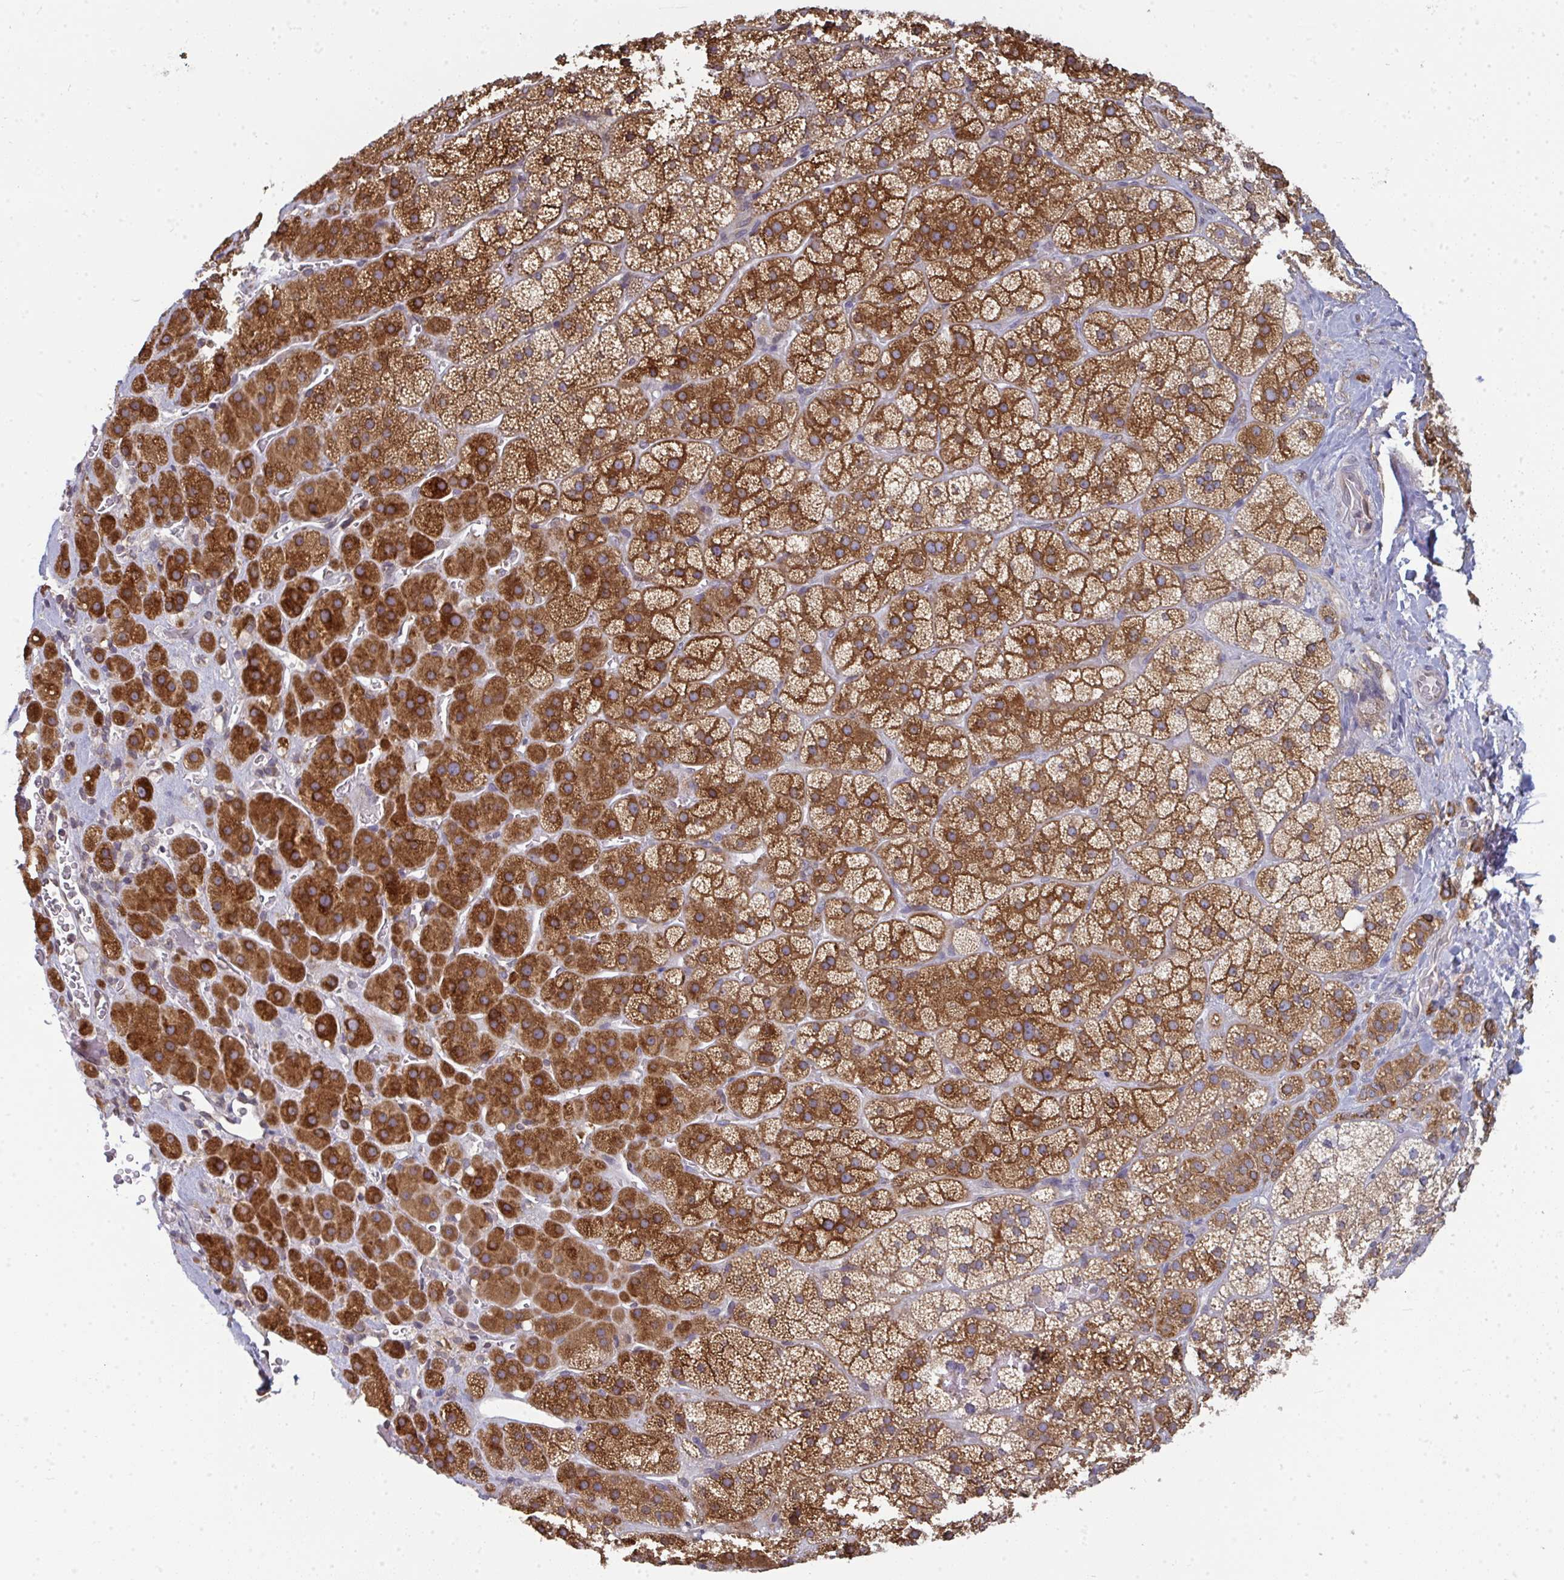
{"staining": {"intensity": "strong", "quantity": ">75%", "location": "cytoplasmic/membranous"}, "tissue": "adrenal gland", "cell_type": "Glandular cells", "image_type": "normal", "snomed": [{"axis": "morphology", "description": "Normal tissue, NOS"}, {"axis": "topography", "description": "Adrenal gland"}], "caption": "IHC of normal adrenal gland demonstrates high levels of strong cytoplasmic/membranous positivity in approximately >75% of glandular cells.", "gene": "LYSMD4", "patient": {"sex": "male", "age": 57}}